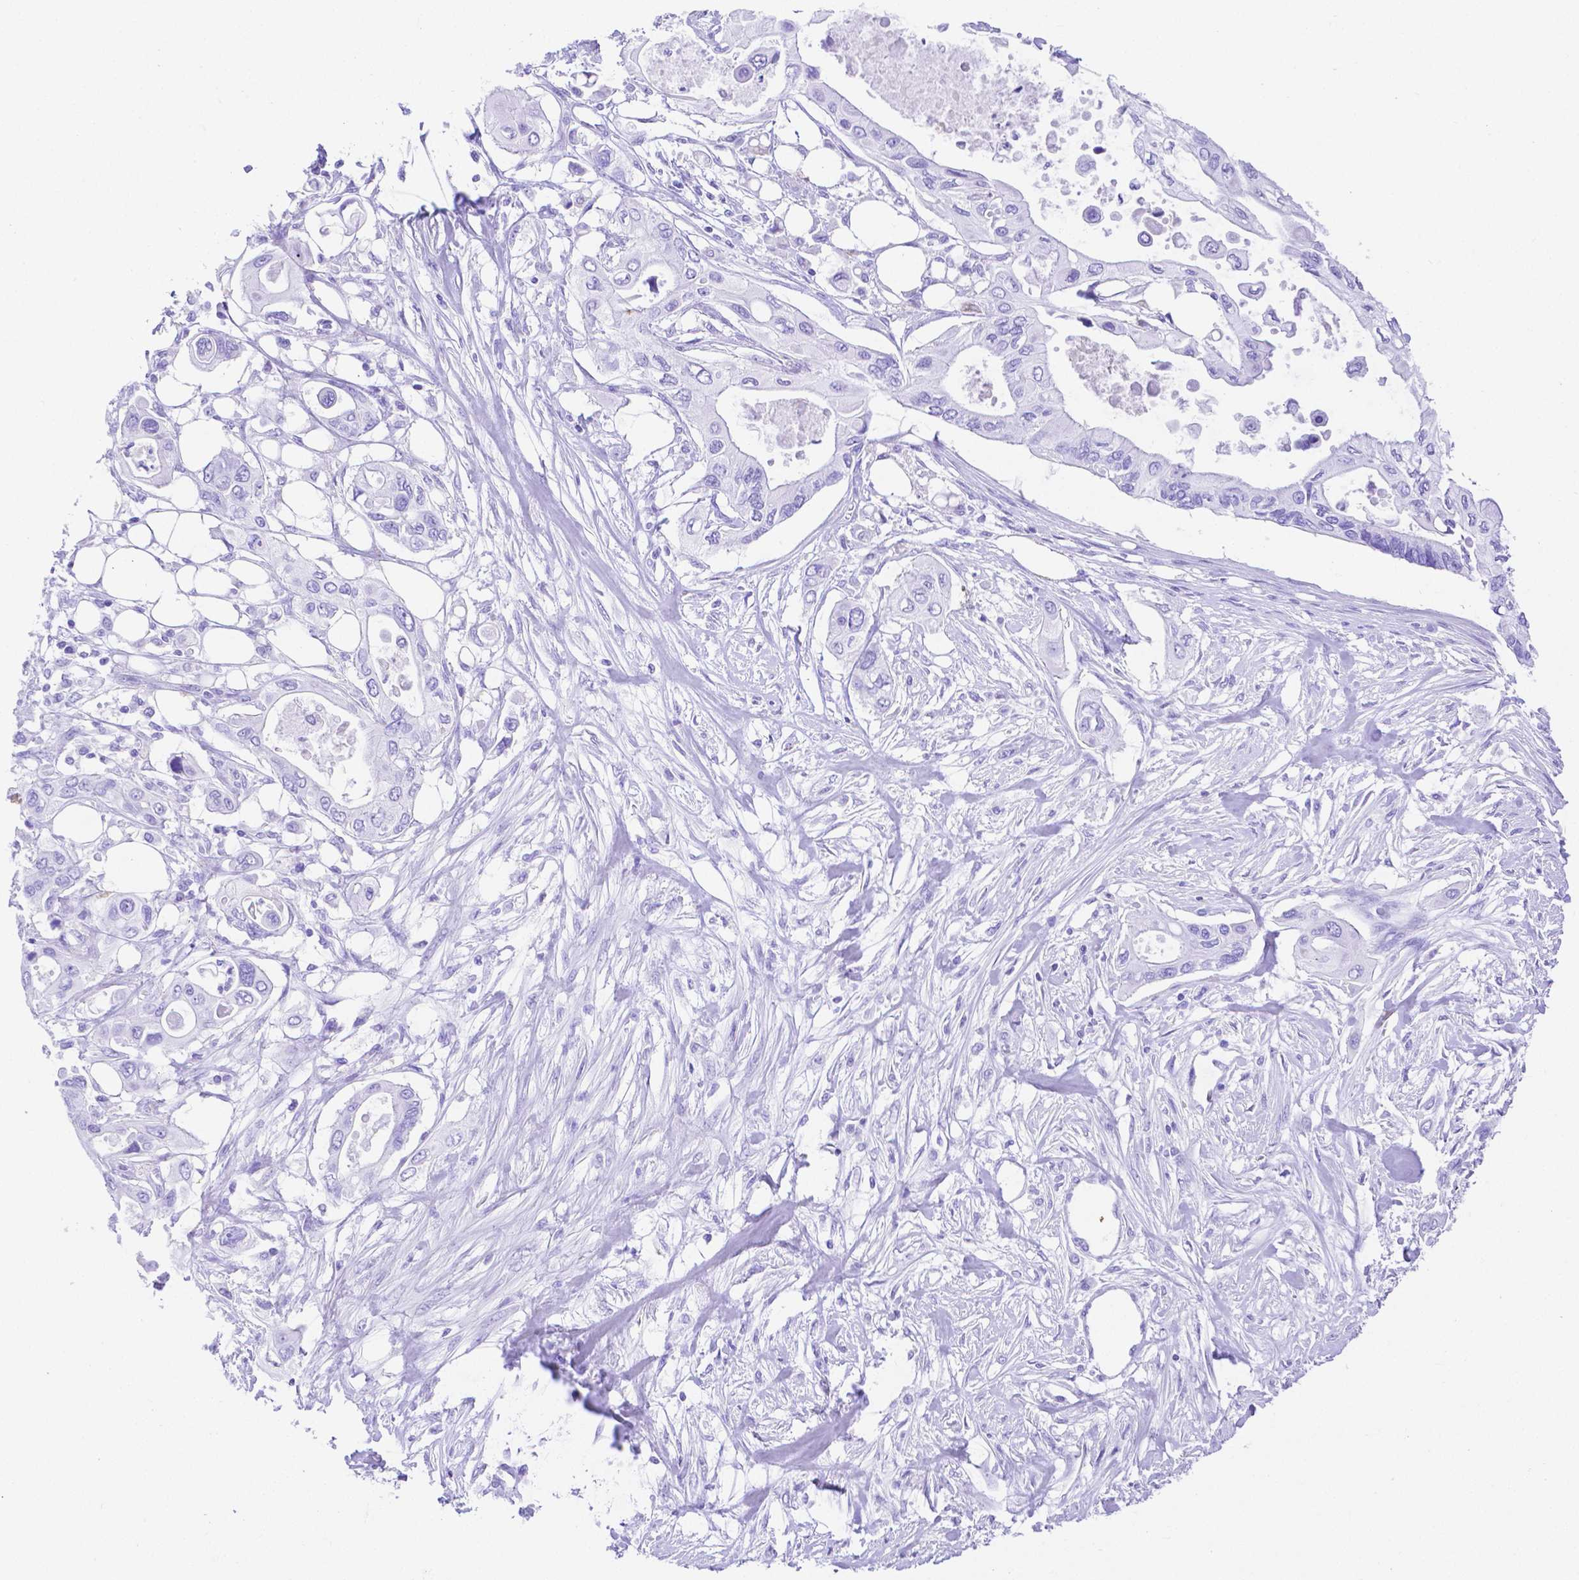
{"staining": {"intensity": "negative", "quantity": "none", "location": "none"}, "tissue": "pancreatic cancer", "cell_type": "Tumor cells", "image_type": "cancer", "snomed": [{"axis": "morphology", "description": "Adenocarcinoma, NOS"}, {"axis": "topography", "description": "Pancreas"}], "caption": "The histopathology image exhibits no significant positivity in tumor cells of pancreatic cancer. Nuclei are stained in blue.", "gene": "SMR3A", "patient": {"sex": "female", "age": 63}}